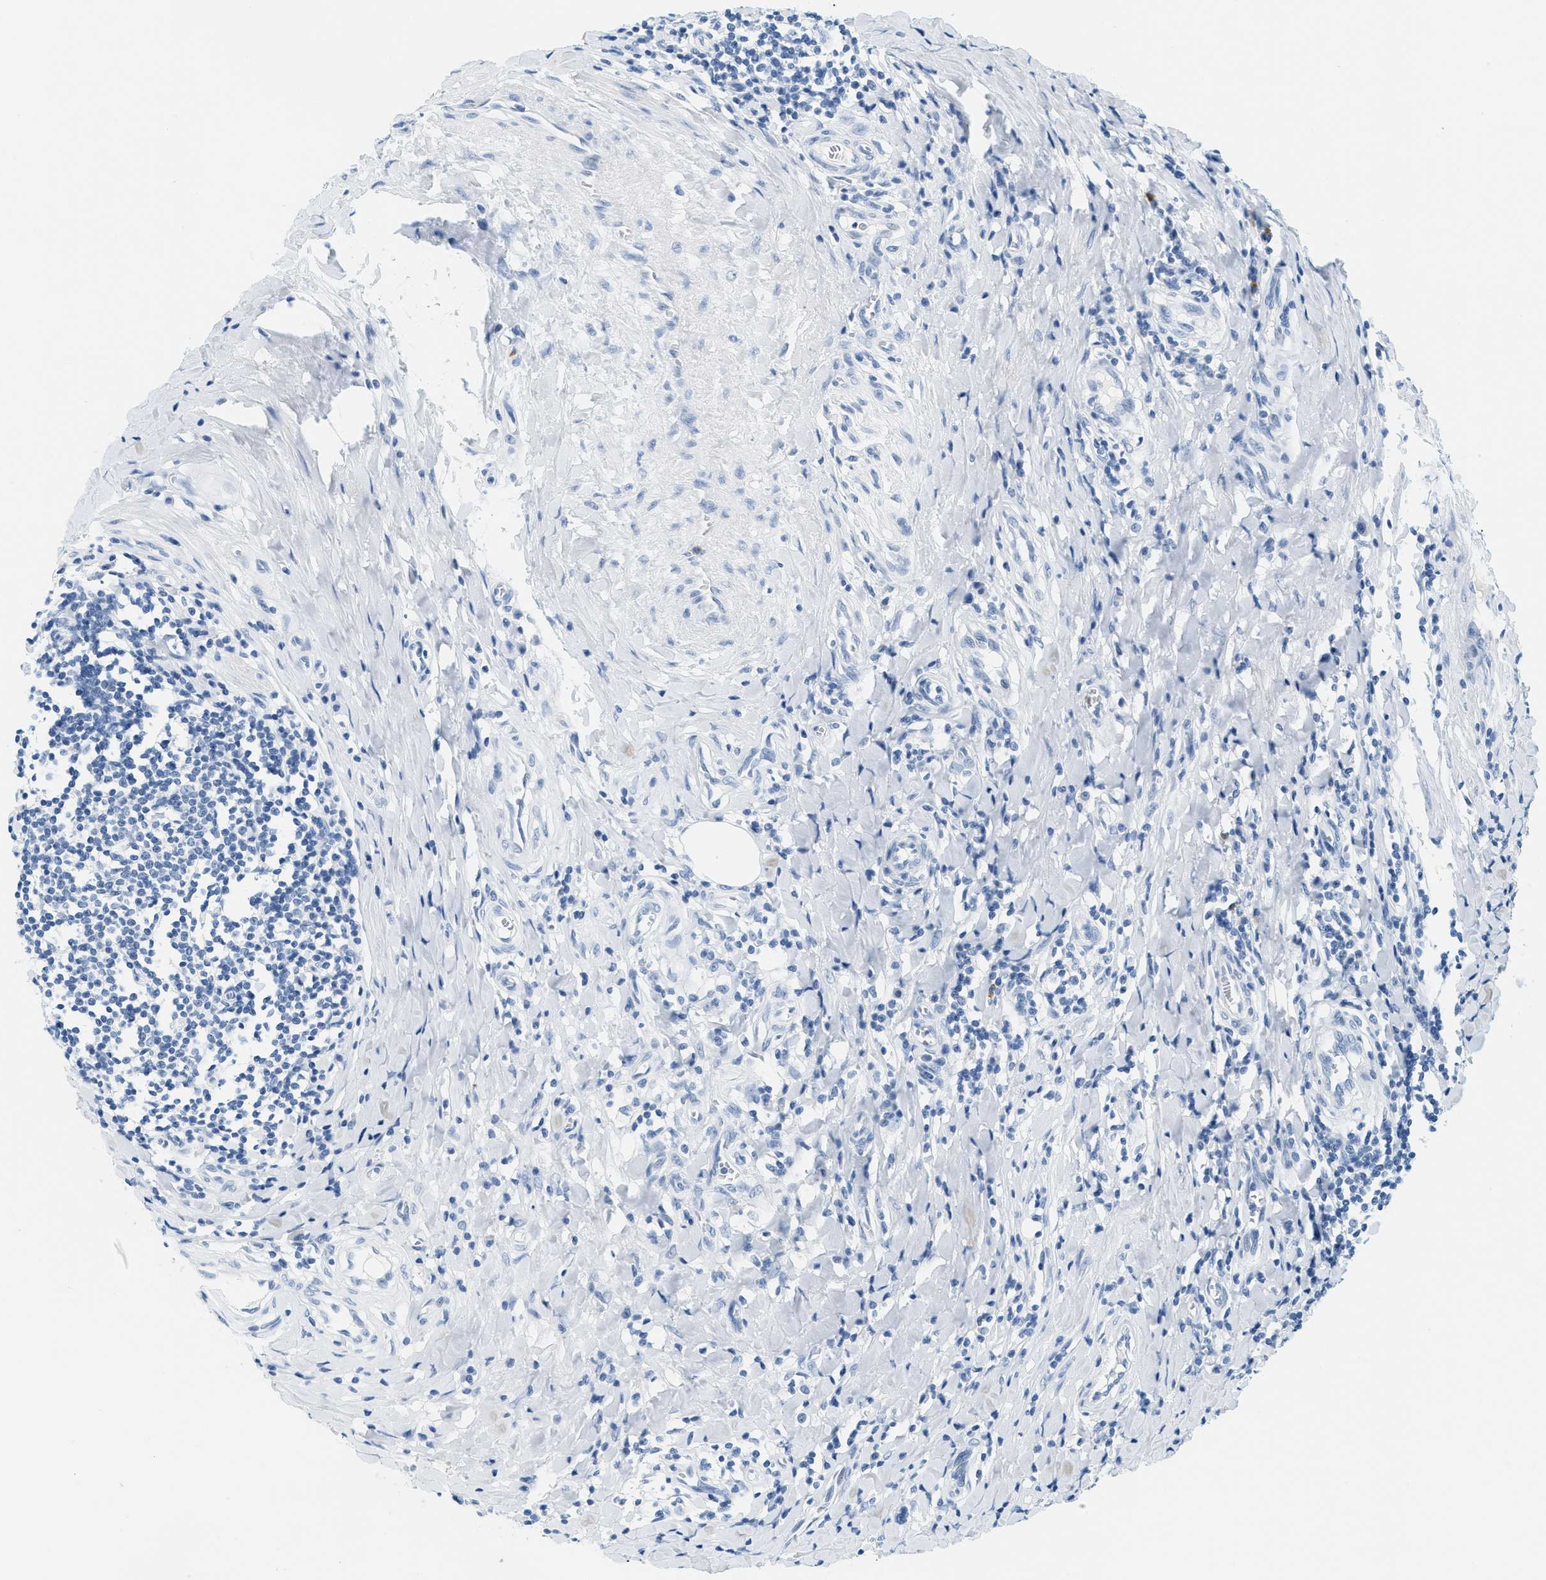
{"staining": {"intensity": "negative", "quantity": "none", "location": "none"}, "tissue": "testis cancer", "cell_type": "Tumor cells", "image_type": "cancer", "snomed": [{"axis": "morphology", "description": "Seminoma, NOS"}, {"axis": "morphology", "description": "Carcinoma, Embryonal, NOS"}, {"axis": "topography", "description": "Testis"}], "caption": "A high-resolution image shows IHC staining of testis seminoma, which shows no significant staining in tumor cells.", "gene": "LCN2", "patient": {"sex": "male", "age": 36}}